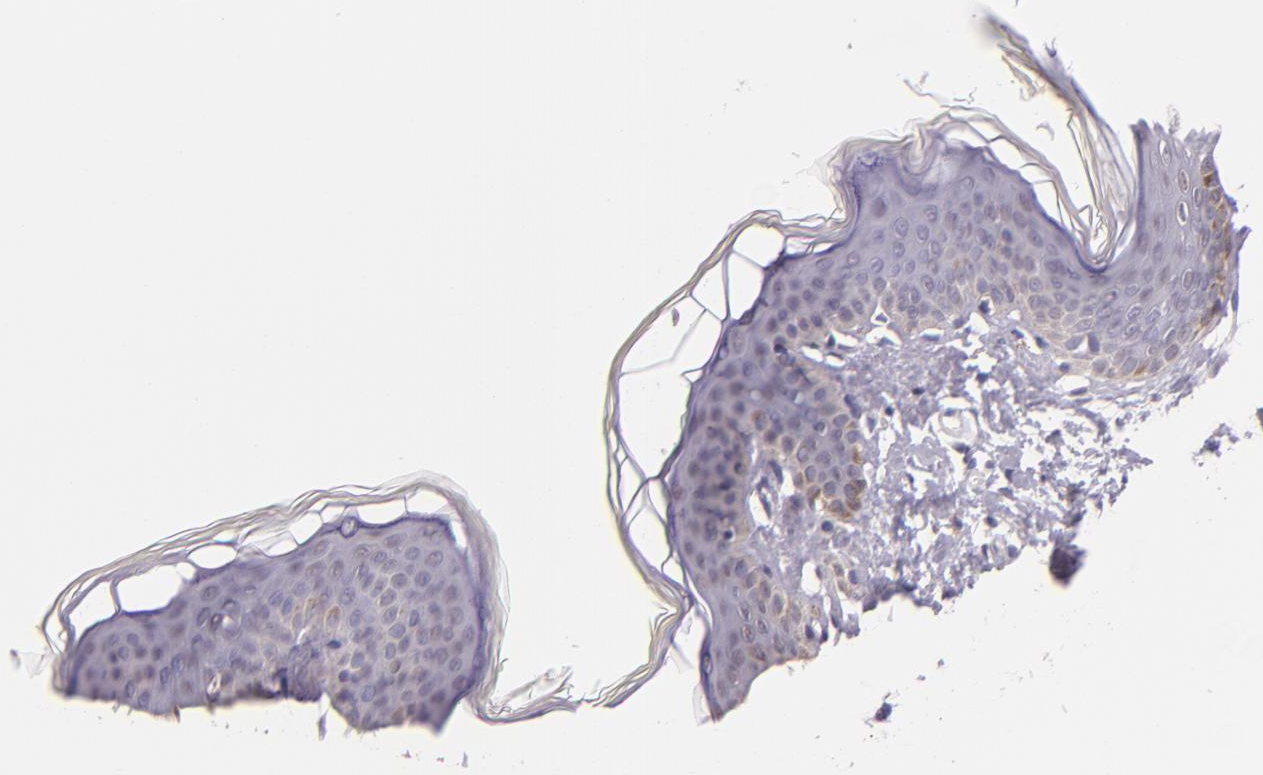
{"staining": {"intensity": "negative", "quantity": "none", "location": "none"}, "tissue": "skin", "cell_type": "Fibroblasts", "image_type": "normal", "snomed": [{"axis": "morphology", "description": "Normal tissue, NOS"}, {"axis": "topography", "description": "Skin"}], "caption": "Micrograph shows no significant protein positivity in fibroblasts of unremarkable skin. The staining is performed using DAB (3,3'-diaminobenzidine) brown chromogen with nuclei counter-stained in using hematoxylin.", "gene": "HSPA8", "patient": {"sex": "female", "age": 17}}